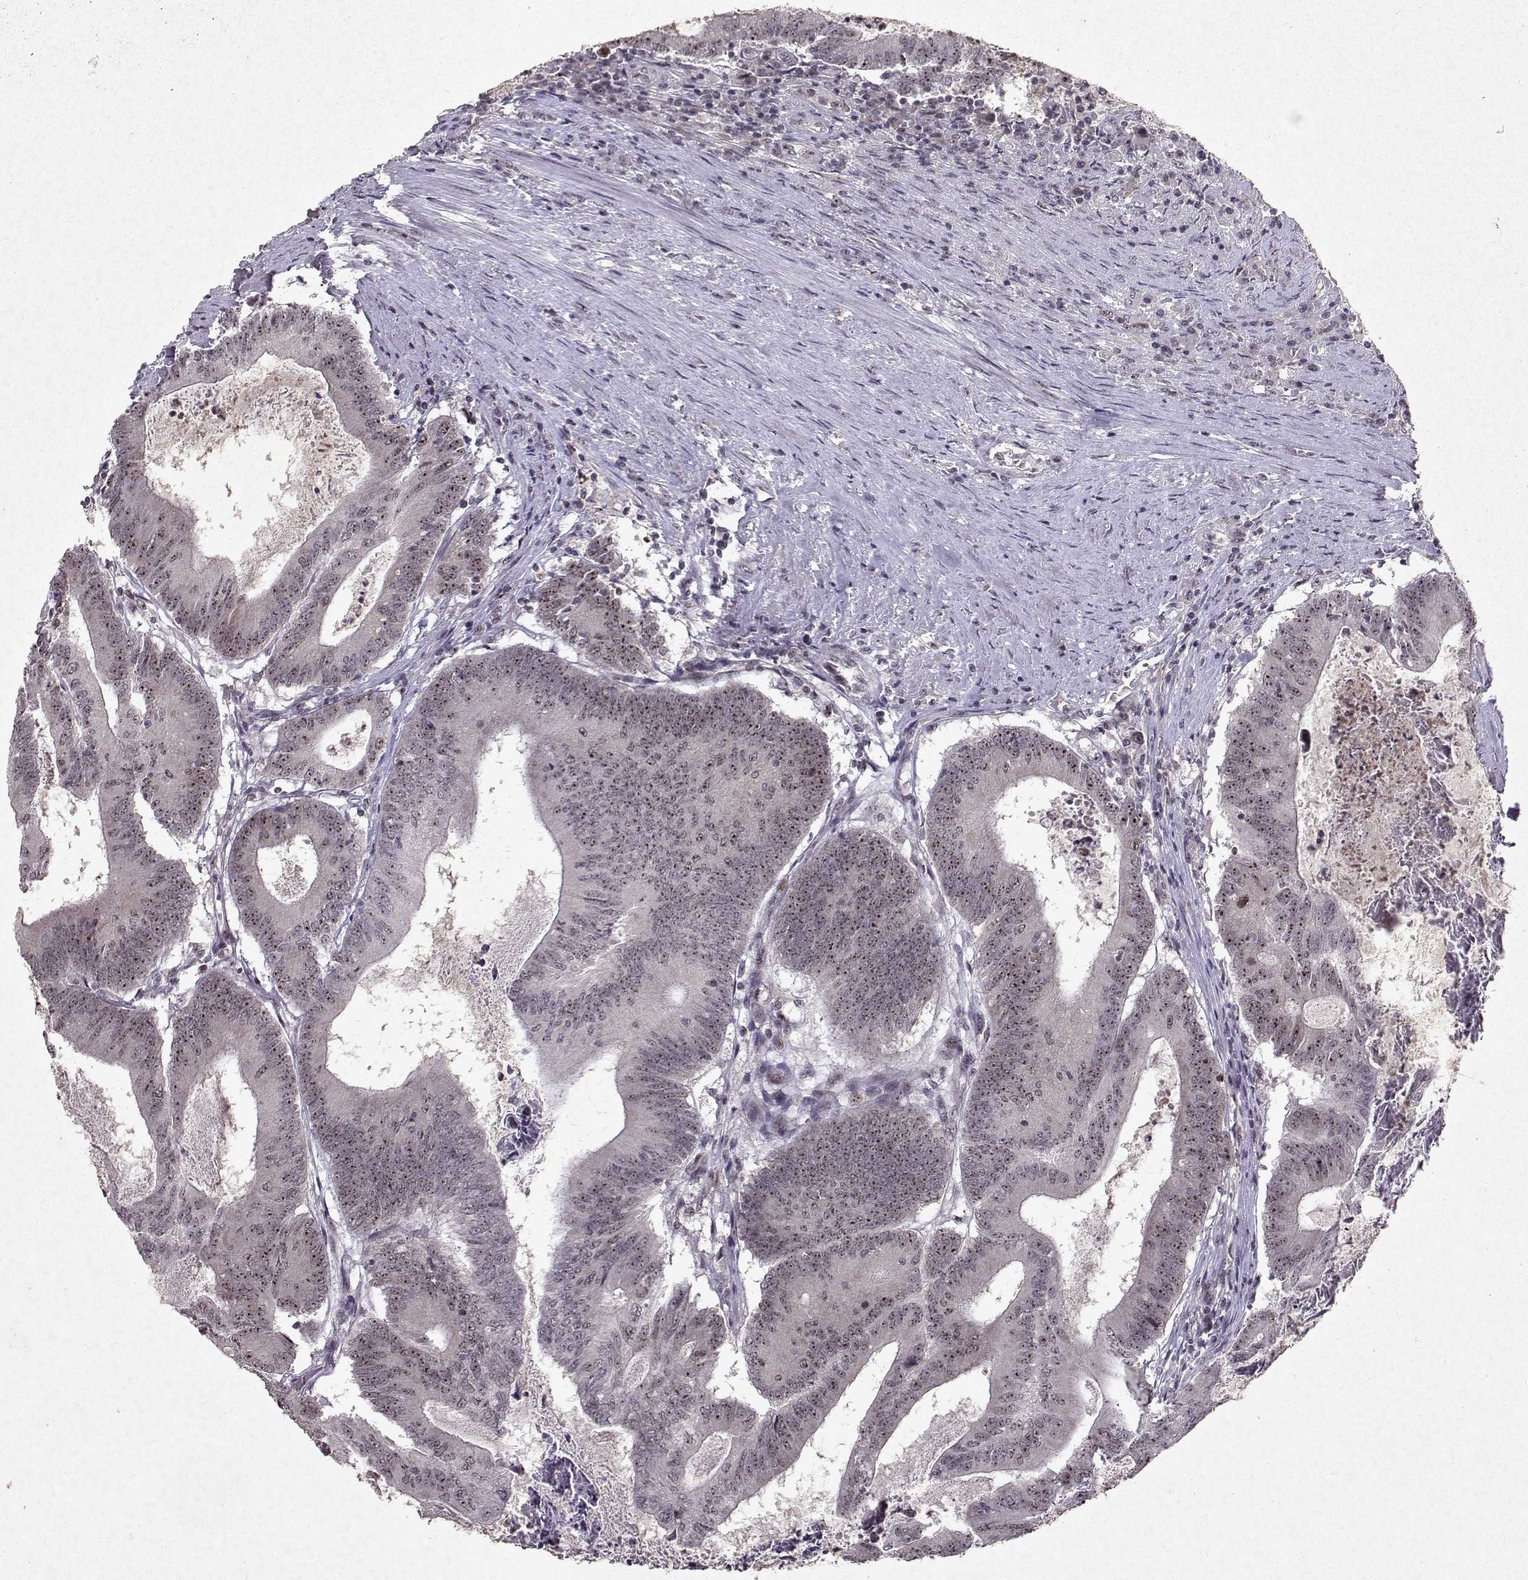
{"staining": {"intensity": "weak", "quantity": ">75%", "location": "nuclear"}, "tissue": "colorectal cancer", "cell_type": "Tumor cells", "image_type": "cancer", "snomed": [{"axis": "morphology", "description": "Adenocarcinoma, NOS"}, {"axis": "topography", "description": "Colon"}], "caption": "The photomicrograph demonstrates staining of colorectal adenocarcinoma, revealing weak nuclear protein staining (brown color) within tumor cells.", "gene": "DDX56", "patient": {"sex": "female", "age": 70}}